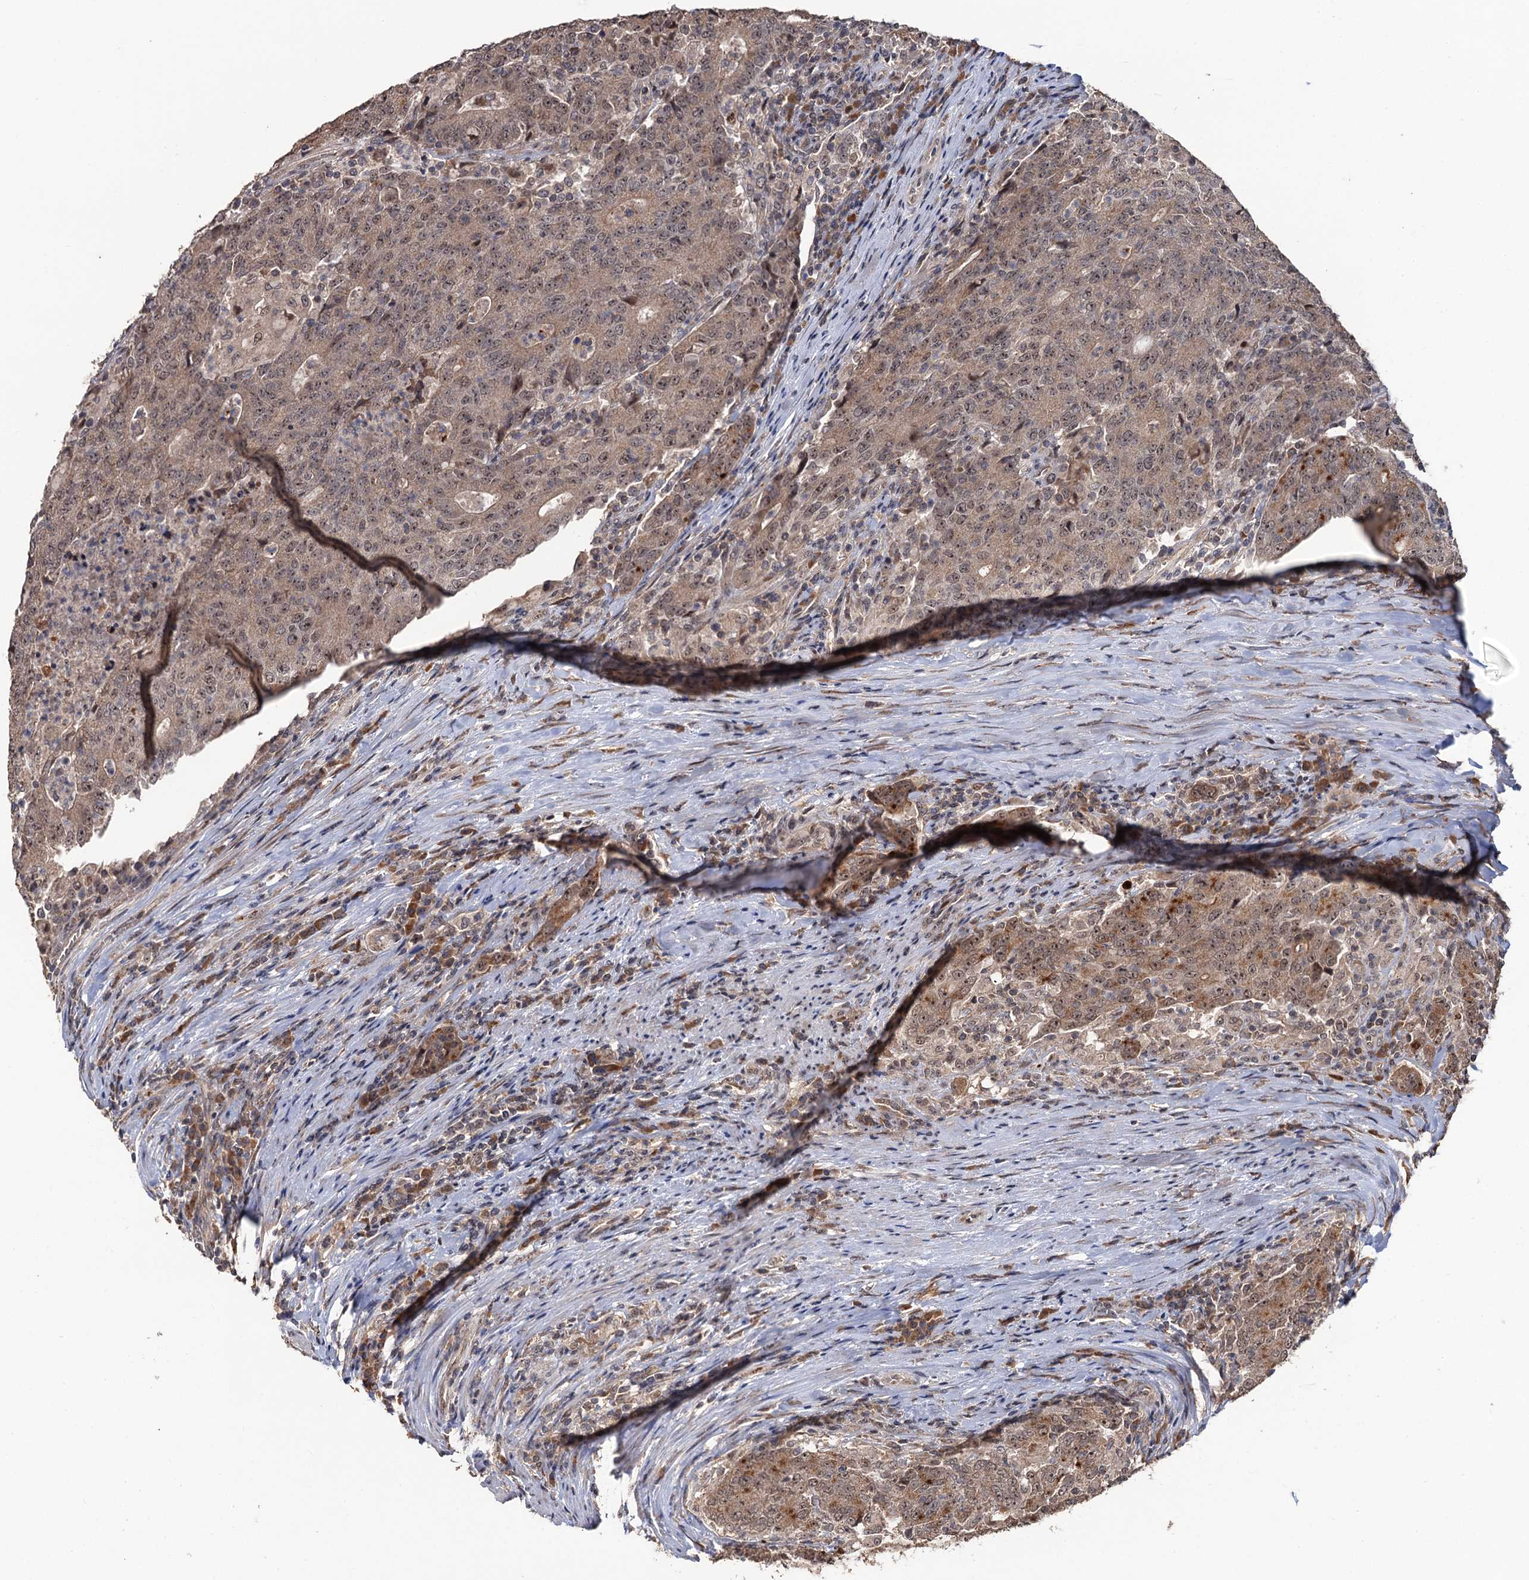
{"staining": {"intensity": "weak", "quantity": ">75%", "location": "cytoplasmic/membranous,nuclear"}, "tissue": "colorectal cancer", "cell_type": "Tumor cells", "image_type": "cancer", "snomed": [{"axis": "morphology", "description": "Adenocarcinoma, NOS"}, {"axis": "topography", "description": "Colon"}], "caption": "High-power microscopy captured an immunohistochemistry photomicrograph of colorectal adenocarcinoma, revealing weak cytoplasmic/membranous and nuclear expression in about >75% of tumor cells.", "gene": "LRRC63", "patient": {"sex": "female", "age": 75}}